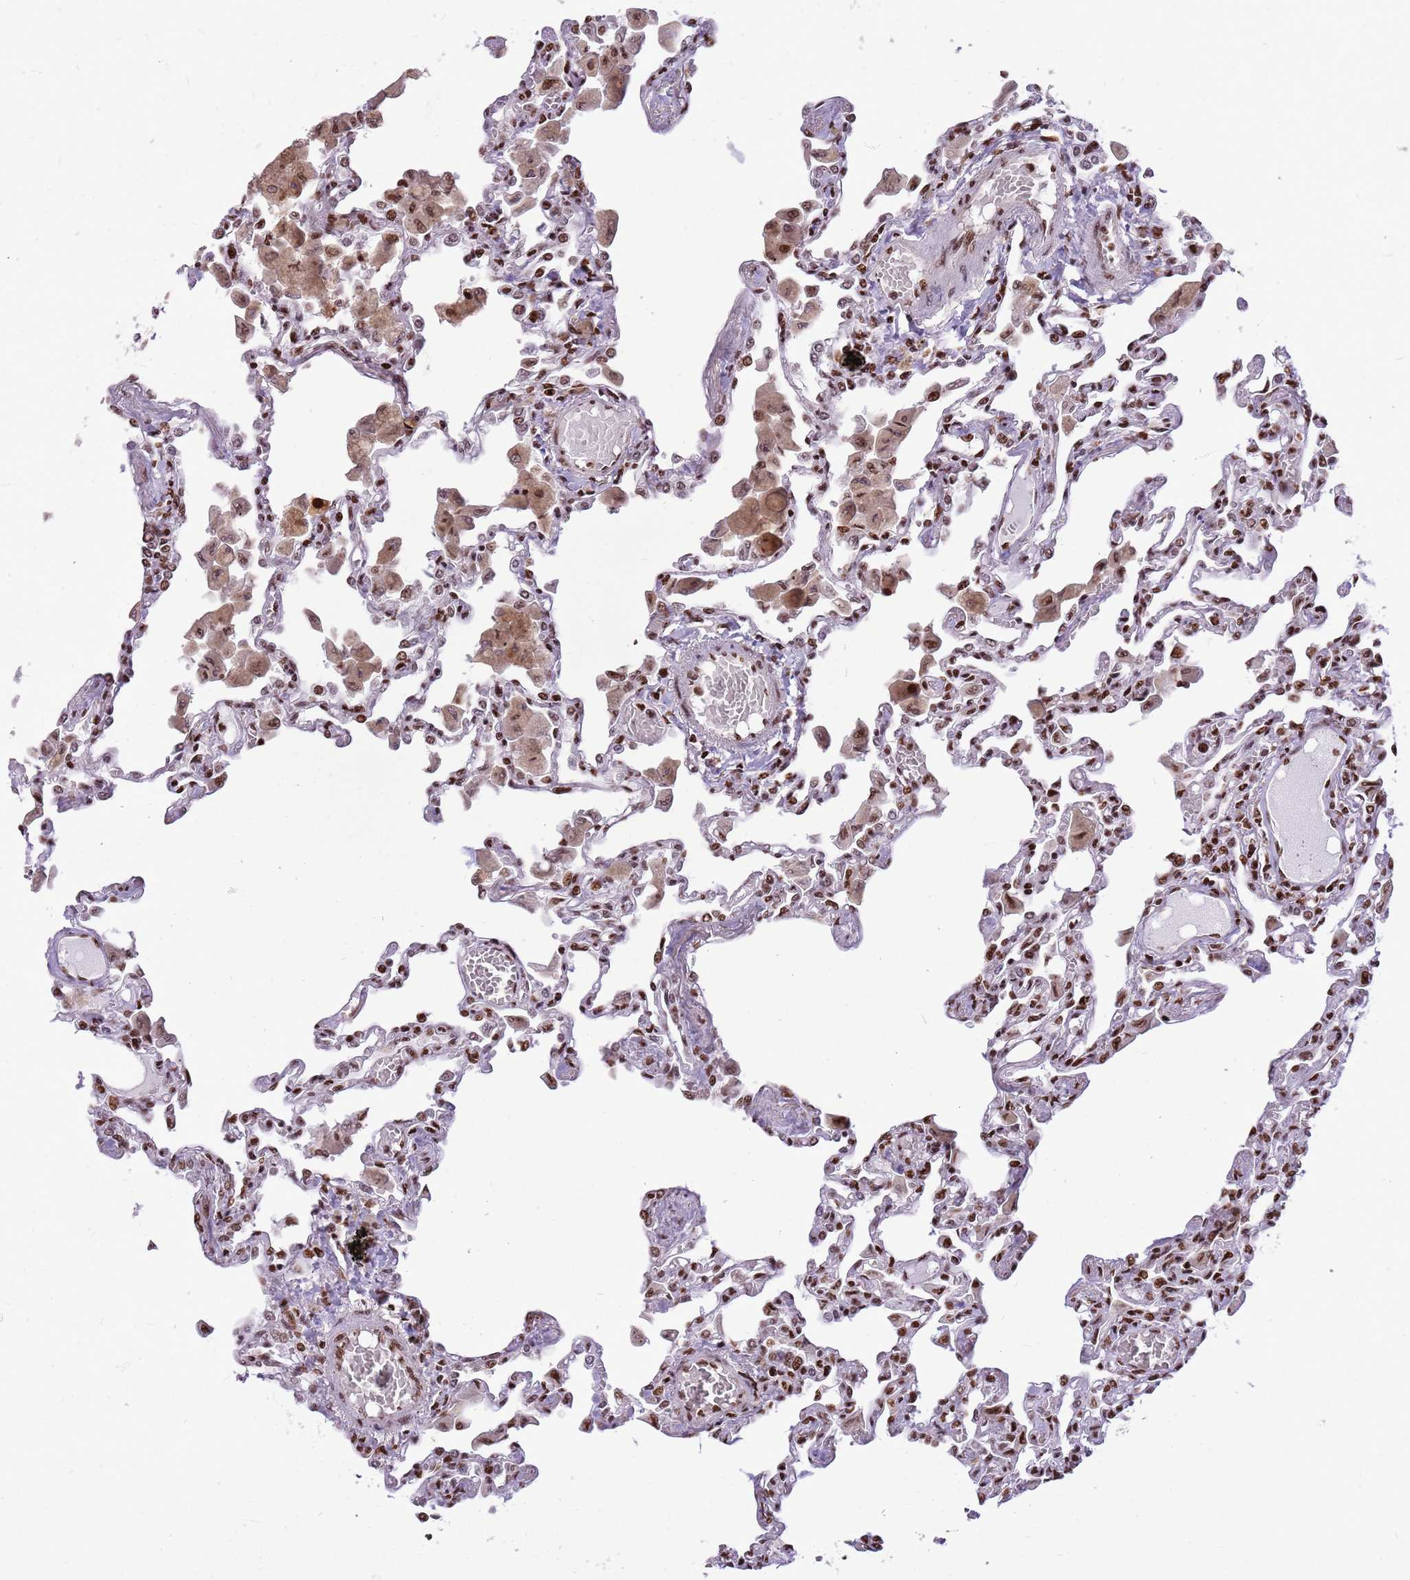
{"staining": {"intensity": "moderate", "quantity": "25%-75%", "location": "nuclear"}, "tissue": "lung", "cell_type": "Alveolar cells", "image_type": "normal", "snomed": [{"axis": "morphology", "description": "Normal tissue, NOS"}, {"axis": "topography", "description": "Bronchus"}, {"axis": "topography", "description": "Lung"}], "caption": "Human lung stained for a protein (brown) exhibits moderate nuclear positive staining in approximately 25%-75% of alveolar cells.", "gene": "WASHC4", "patient": {"sex": "female", "age": 49}}